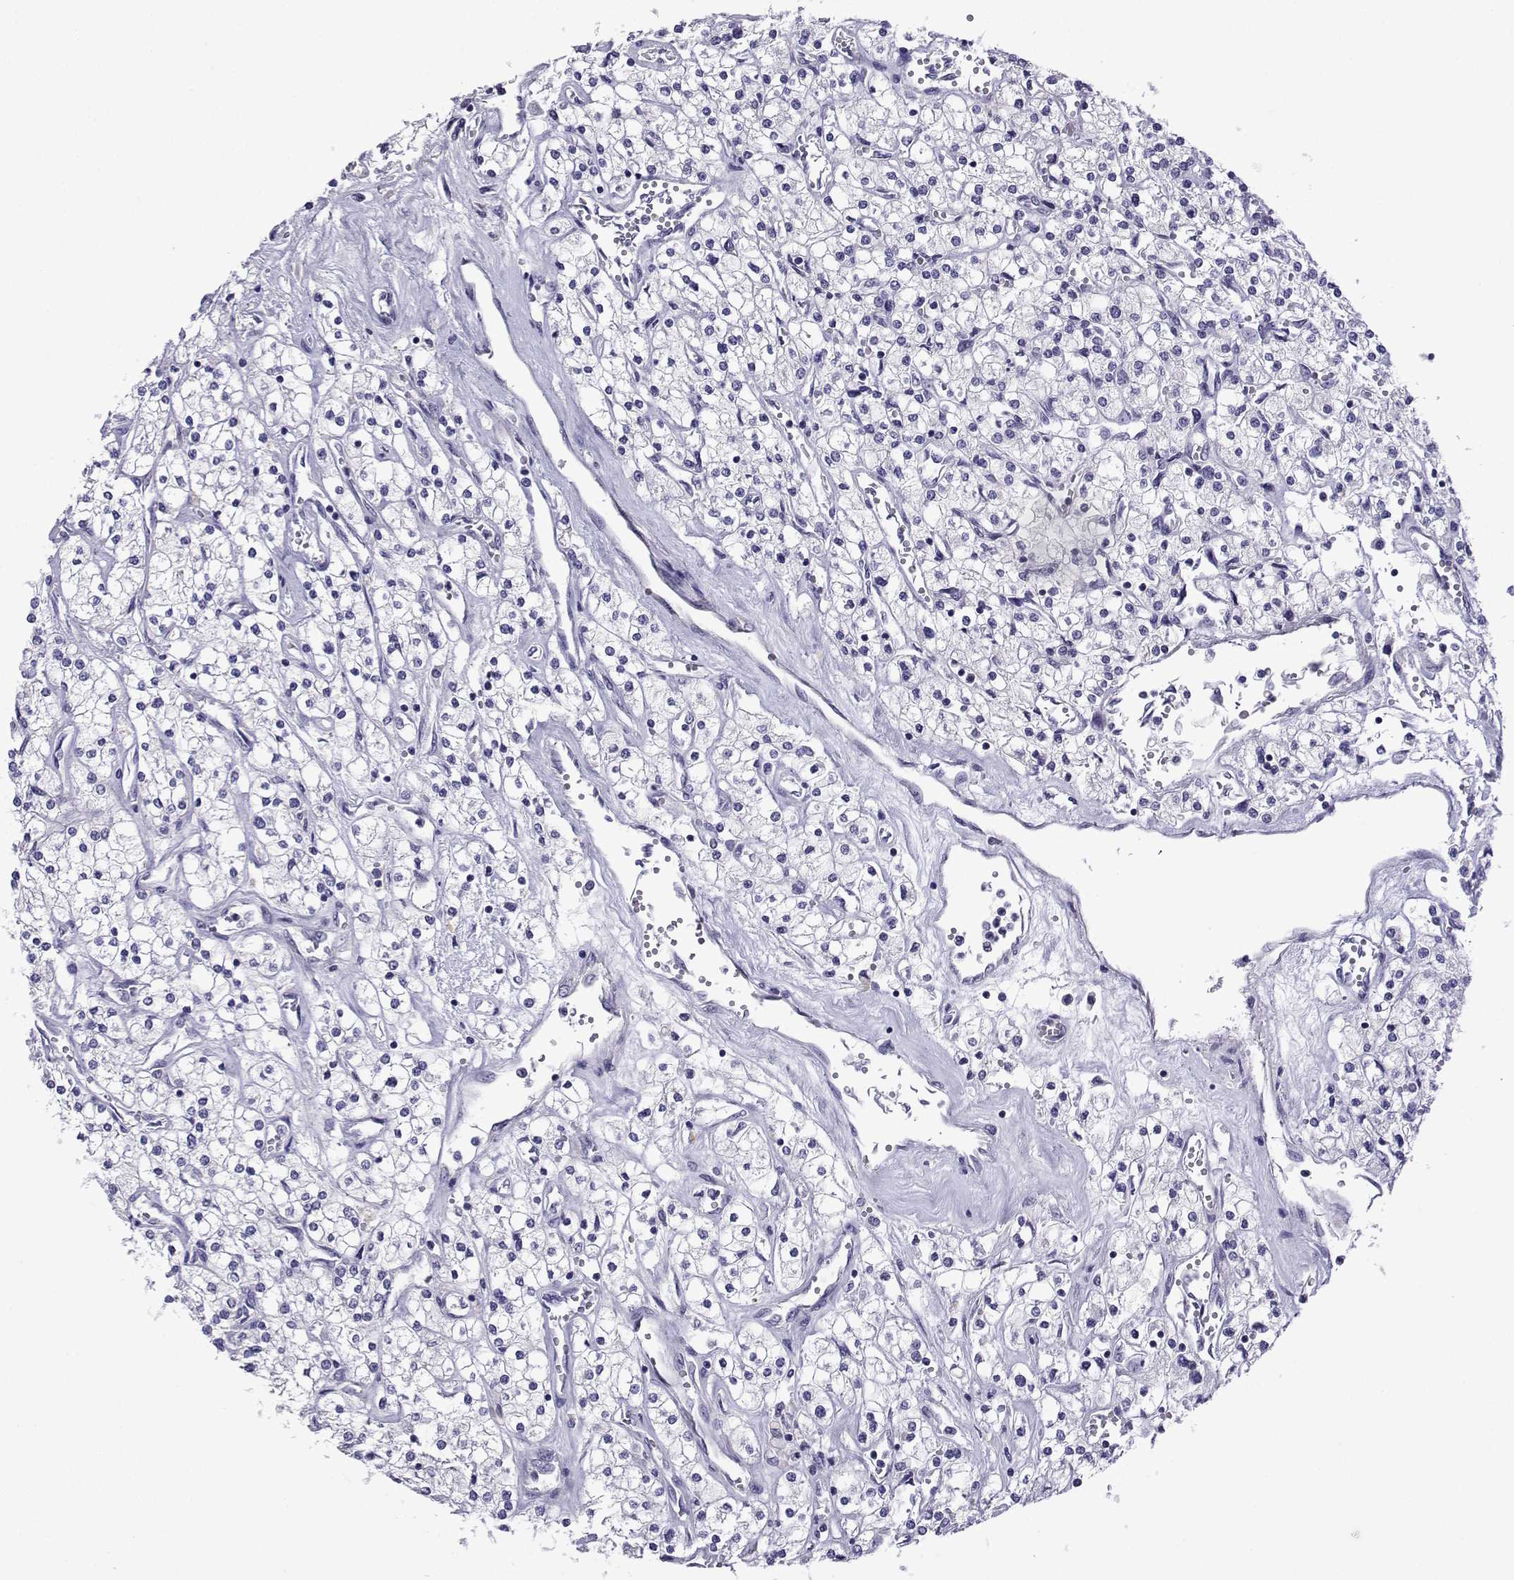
{"staining": {"intensity": "negative", "quantity": "none", "location": "none"}, "tissue": "renal cancer", "cell_type": "Tumor cells", "image_type": "cancer", "snomed": [{"axis": "morphology", "description": "Adenocarcinoma, NOS"}, {"axis": "topography", "description": "Kidney"}], "caption": "Renal adenocarcinoma stained for a protein using immunohistochemistry (IHC) reveals no staining tumor cells.", "gene": "CFAP70", "patient": {"sex": "male", "age": 80}}